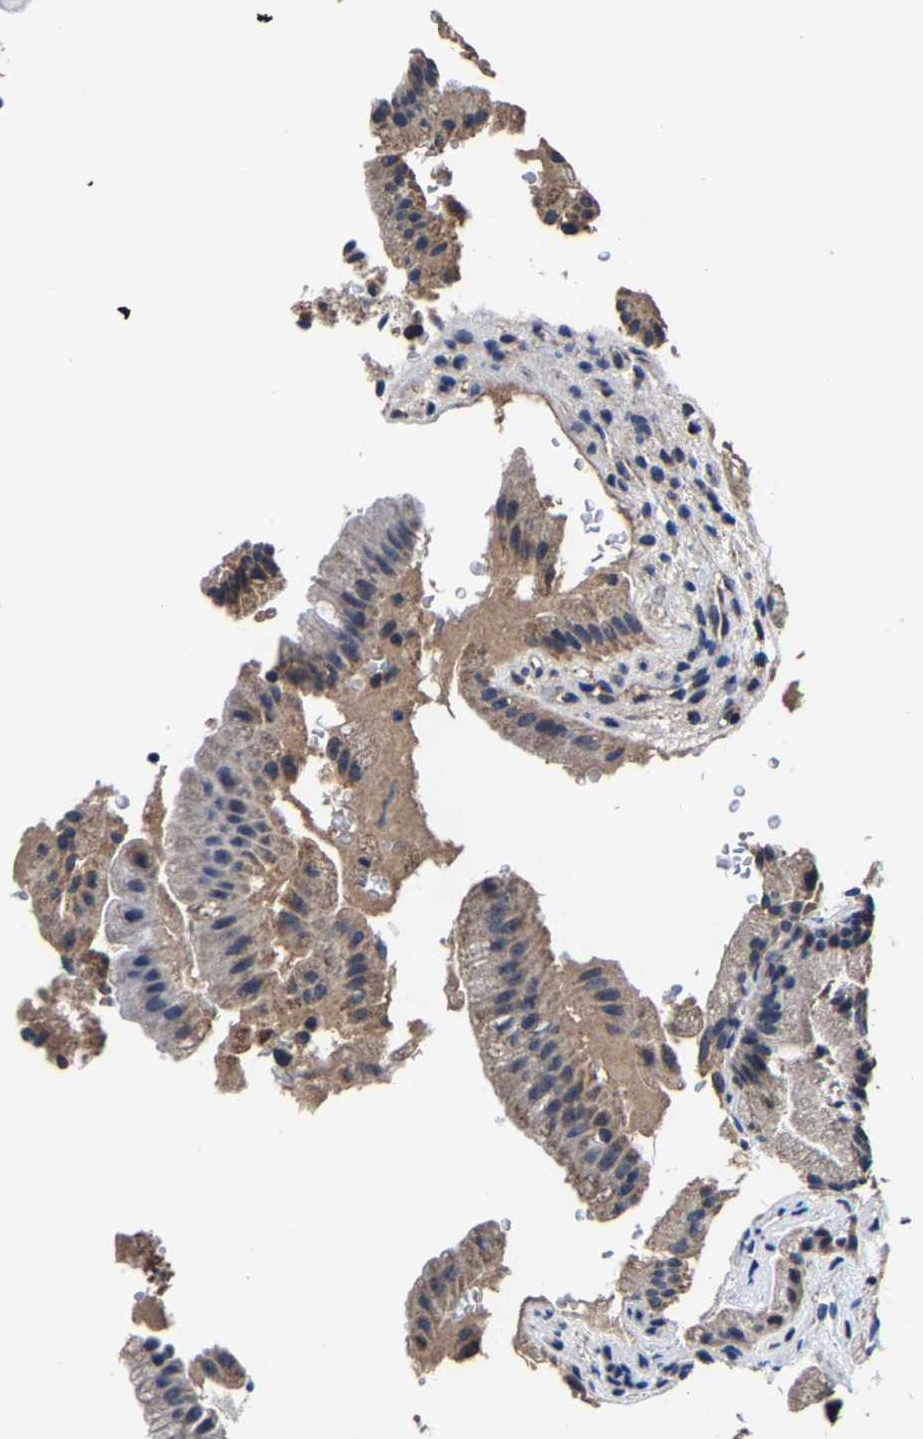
{"staining": {"intensity": "weak", "quantity": ">75%", "location": "cytoplasmic/membranous"}, "tissue": "gallbladder", "cell_type": "Glandular cells", "image_type": "normal", "snomed": [{"axis": "morphology", "description": "Normal tissue, NOS"}, {"axis": "topography", "description": "Gallbladder"}], "caption": "Immunohistochemical staining of unremarkable gallbladder exhibits low levels of weak cytoplasmic/membranous positivity in about >75% of glandular cells.", "gene": "ZCCHC7", "patient": {"sex": "male", "age": 49}}